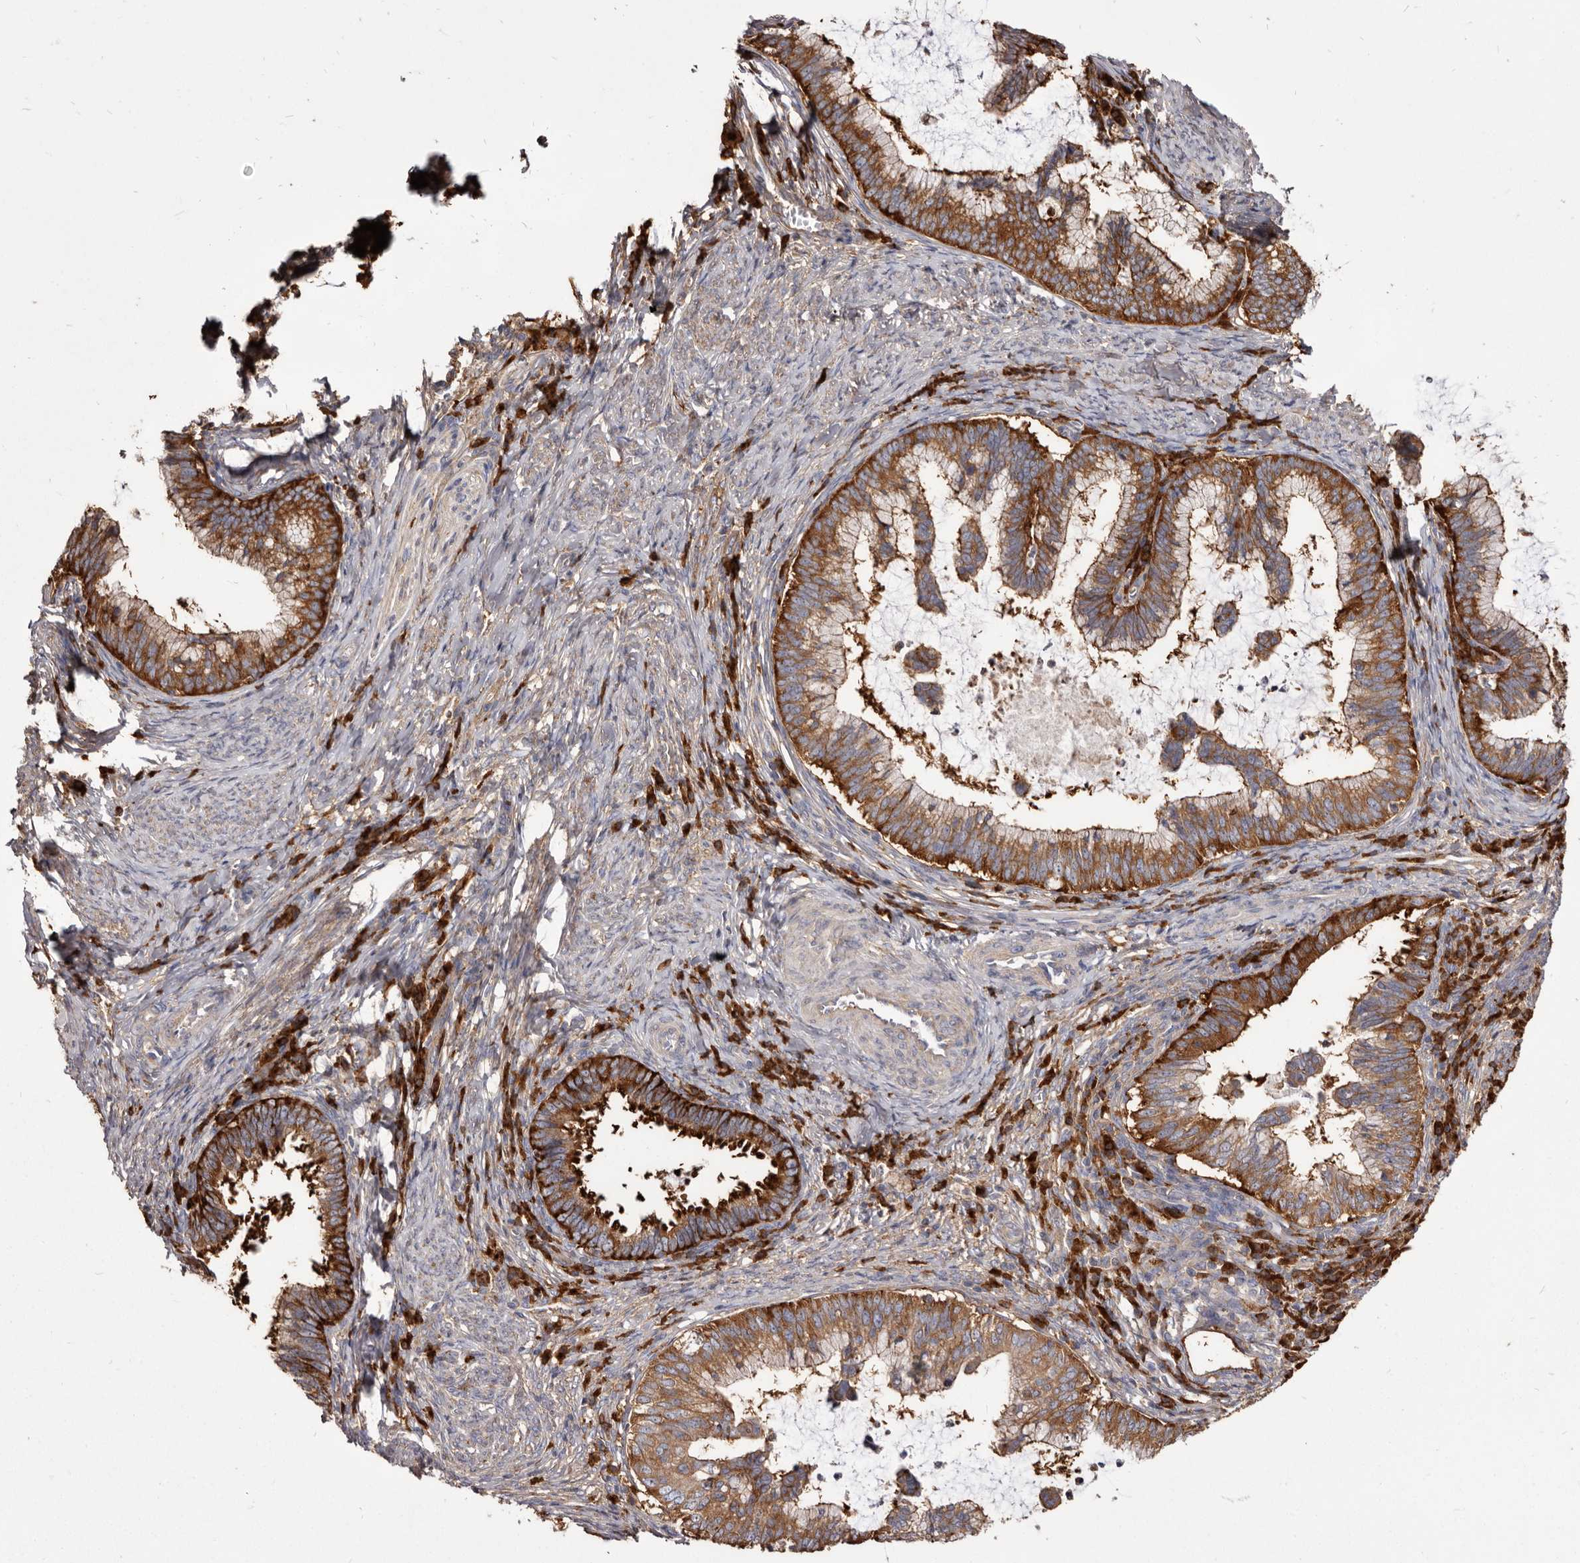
{"staining": {"intensity": "strong", "quantity": ">75%", "location": "cytoplasmic/membranous"}, "tissue": "cervical cancer", "cell_type": "Tumor cells", "image_type": "cancer", "snomed": [{"axis": "morphology", "description": "Adenocarcinoma, NOS"}, {"axis": "topography", "description": "Cervix"}], "caption": "Adenocarcinoma (cervical) stained for a protein reveals strong cytoplasmic/membranous positivity in tumor cells. (DAB (3,3'-diaminobenzidine) = brown stain, brightfield microscopy at high magnification).", "gene": "TPD52", "patient": {"sex": "female", "age": 36}}